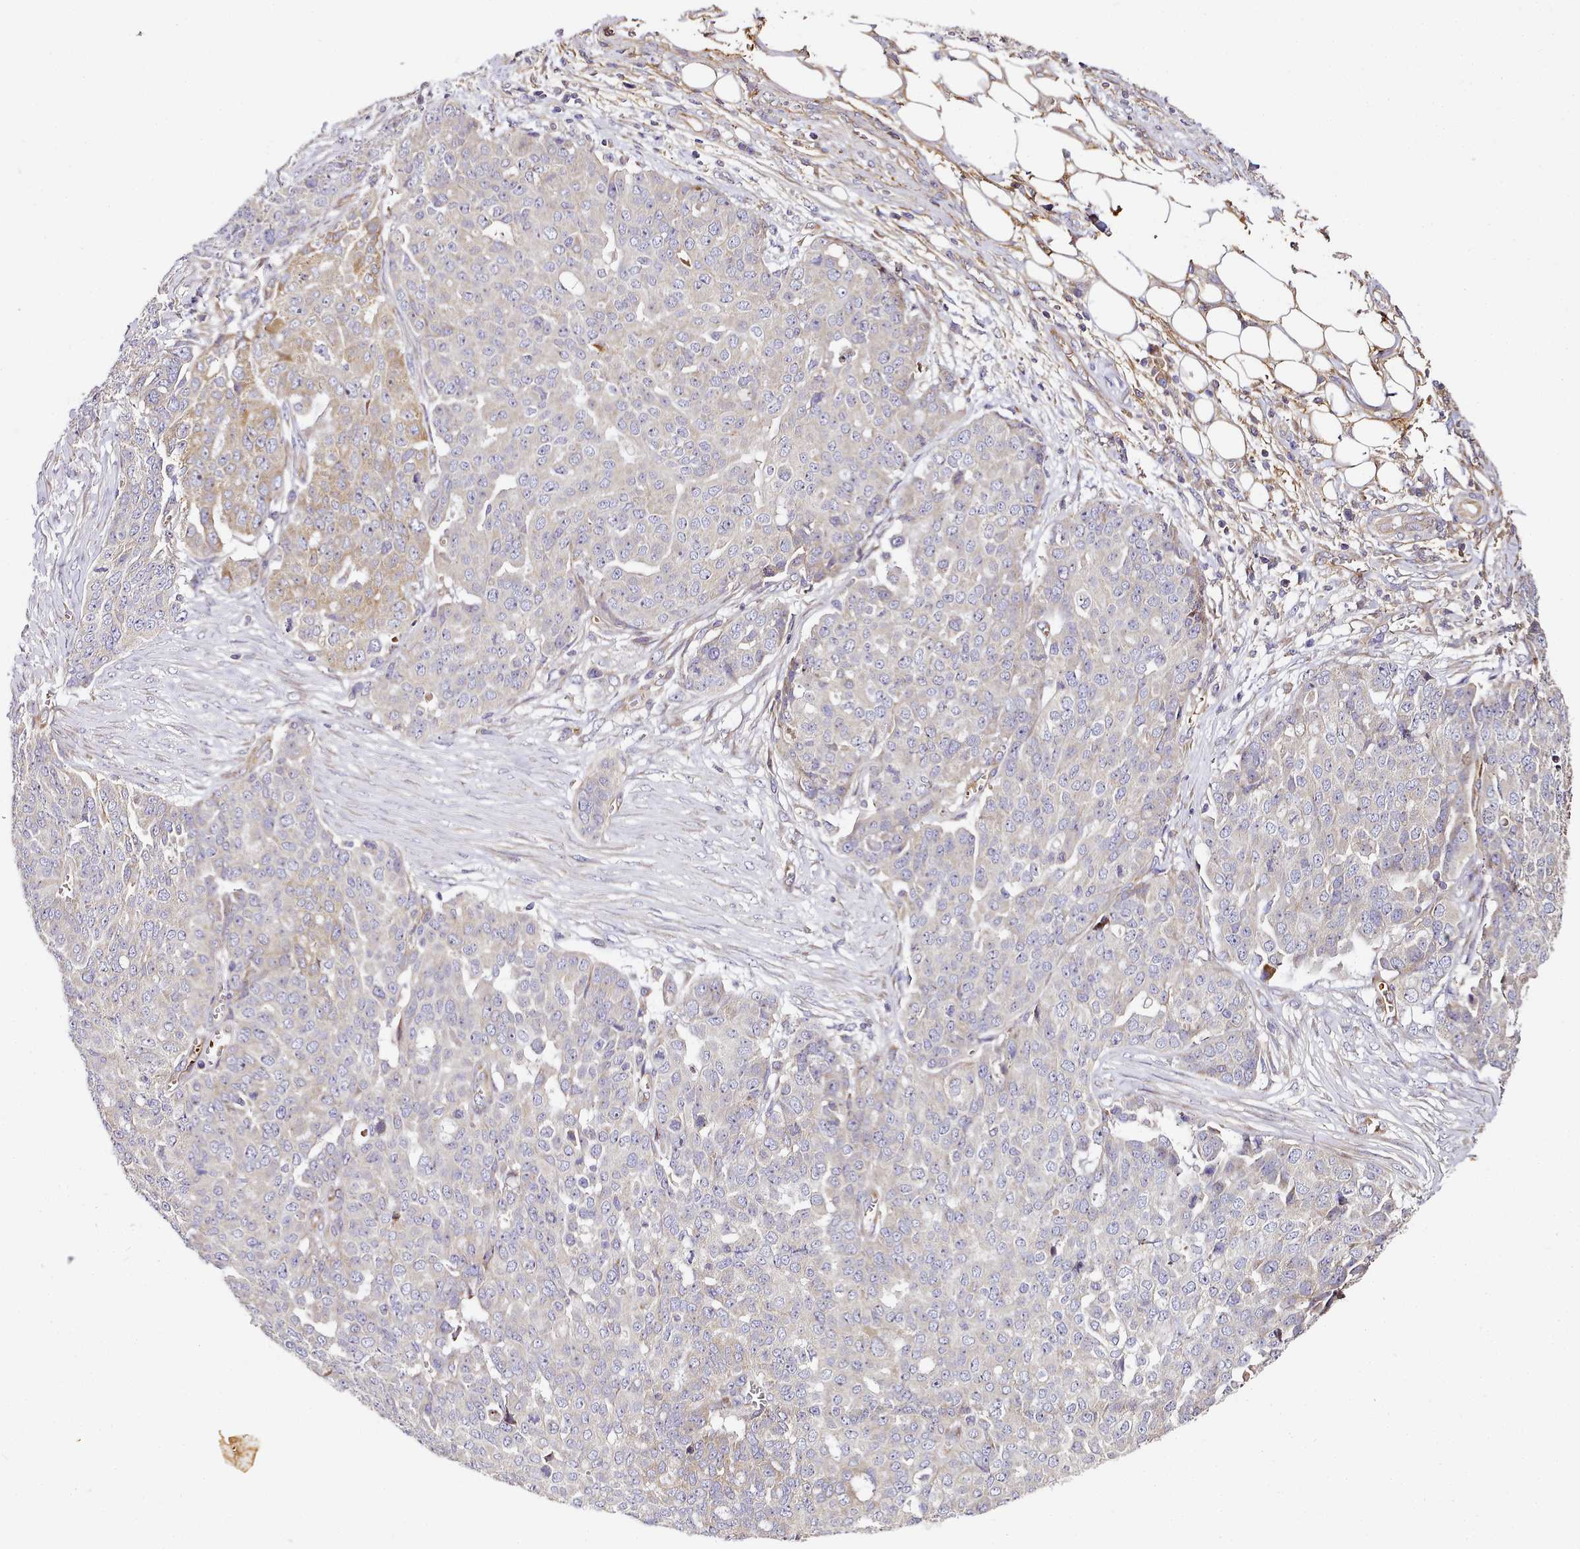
{"staining": {"intensity": "weak", "quantity": "<25%", "location": "cytoplasmic/membranous"}, "tissue": "ovarian cancer", "cell_type": "Tumor cells", "image_type": "cancer", "snomed": [{"axis": "morphology", "description": "Cystadenocarcinoma, serous, NOS"}, {"axis": "topography", "description": "Soft tissue"}, {"axis": "topography", "description": "Ovary"}], "caption": "IHC image of neoplastic tissue: human ovarian cancer stained with DAB (3,3'-diaminobenzidine) exhibits no significant protein expression in tumor cells.", "gene": "NBPF1", "patient": {"sex": "female", "age": 57}}